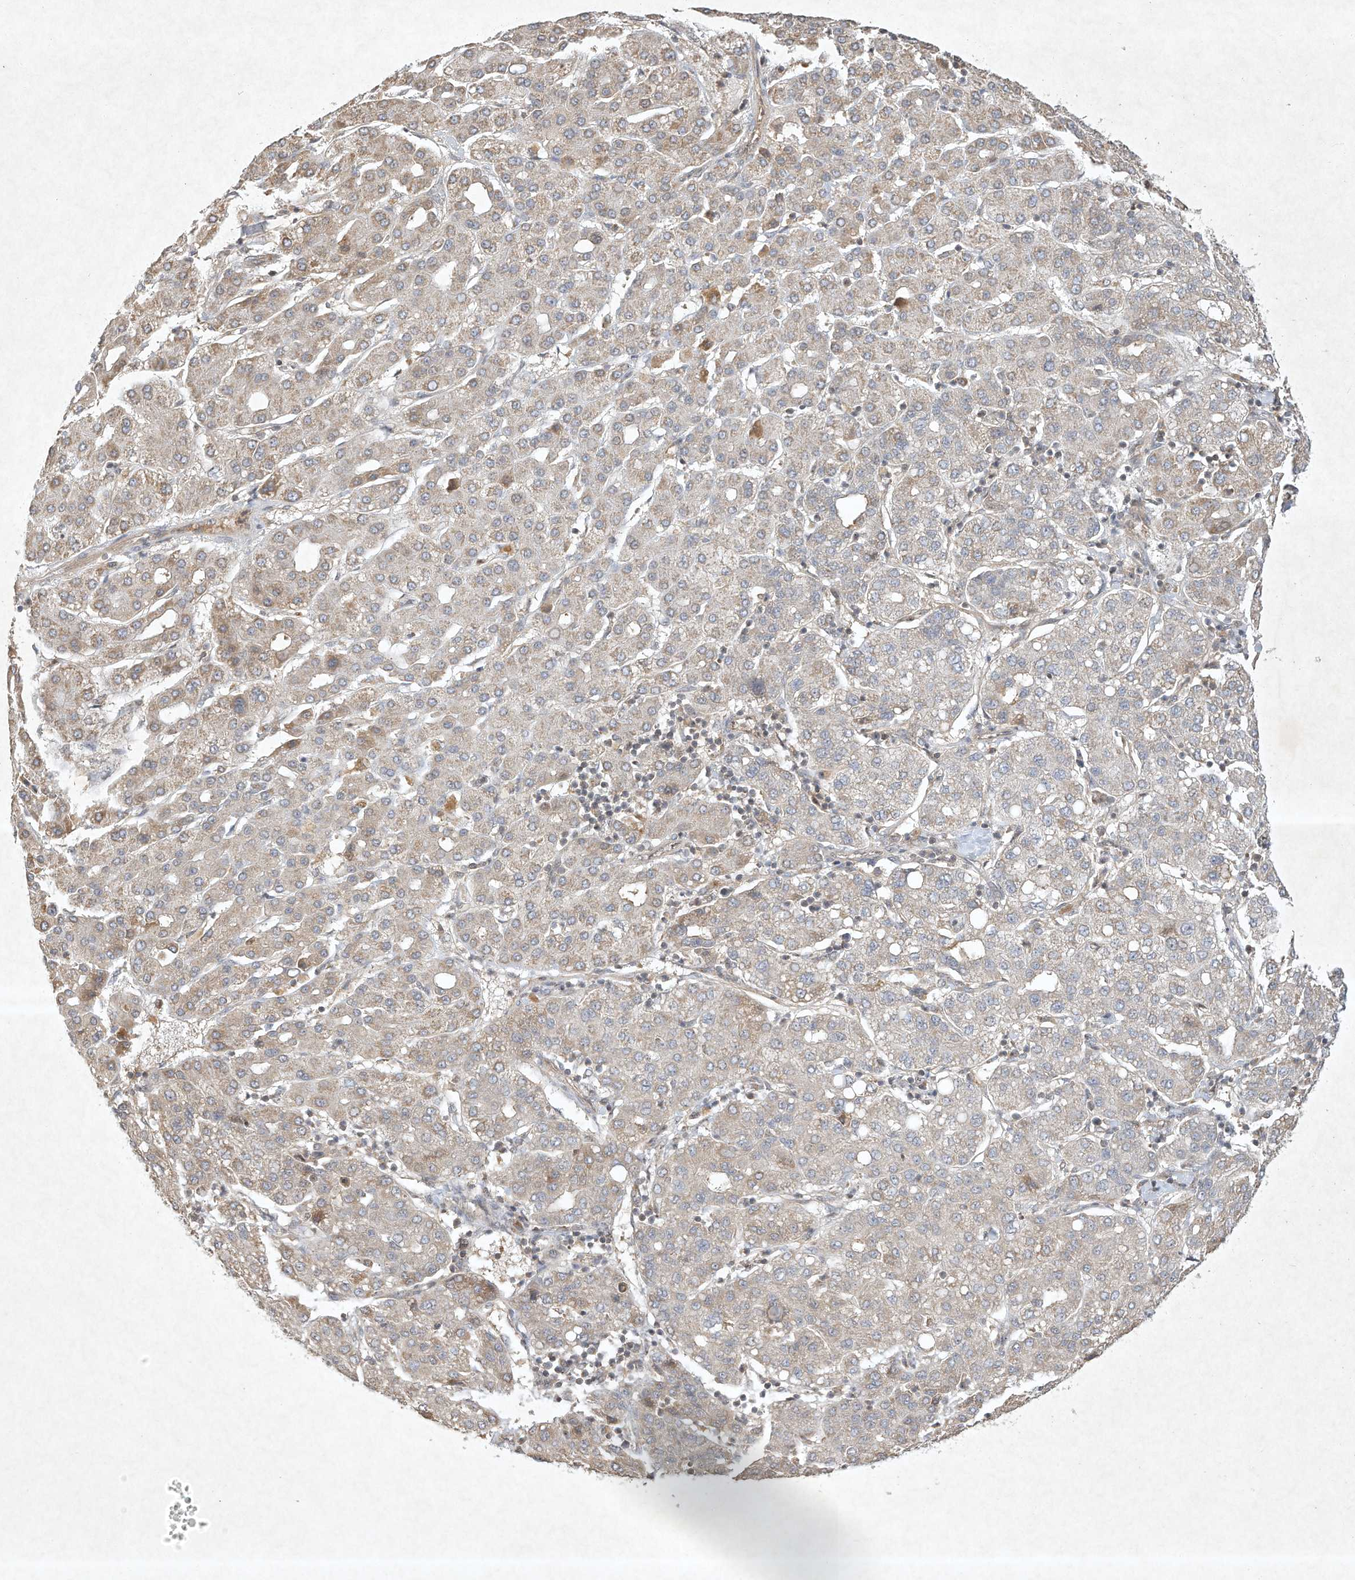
{"staining": {"intensity": "weak", "quantity": "<25%", "location": "cytoplasmic/membranous"}, "tissue": "liver cancer", "cell_type": "Tumor cells", "image_type": "cancer", "snomed": [{"axis": "morphology", "description": "Carcinoma, Hepatocellular, NOS"}, {"axis": "topography", "description": "Liver"}], "caption": "Liver hepatocellular carcinoma stained for a protein using immunohistochemistry (IHC) reveals no expression tumor cells.", "gene": "BTRC", "patient": {"sex": "male", "age": 65}}